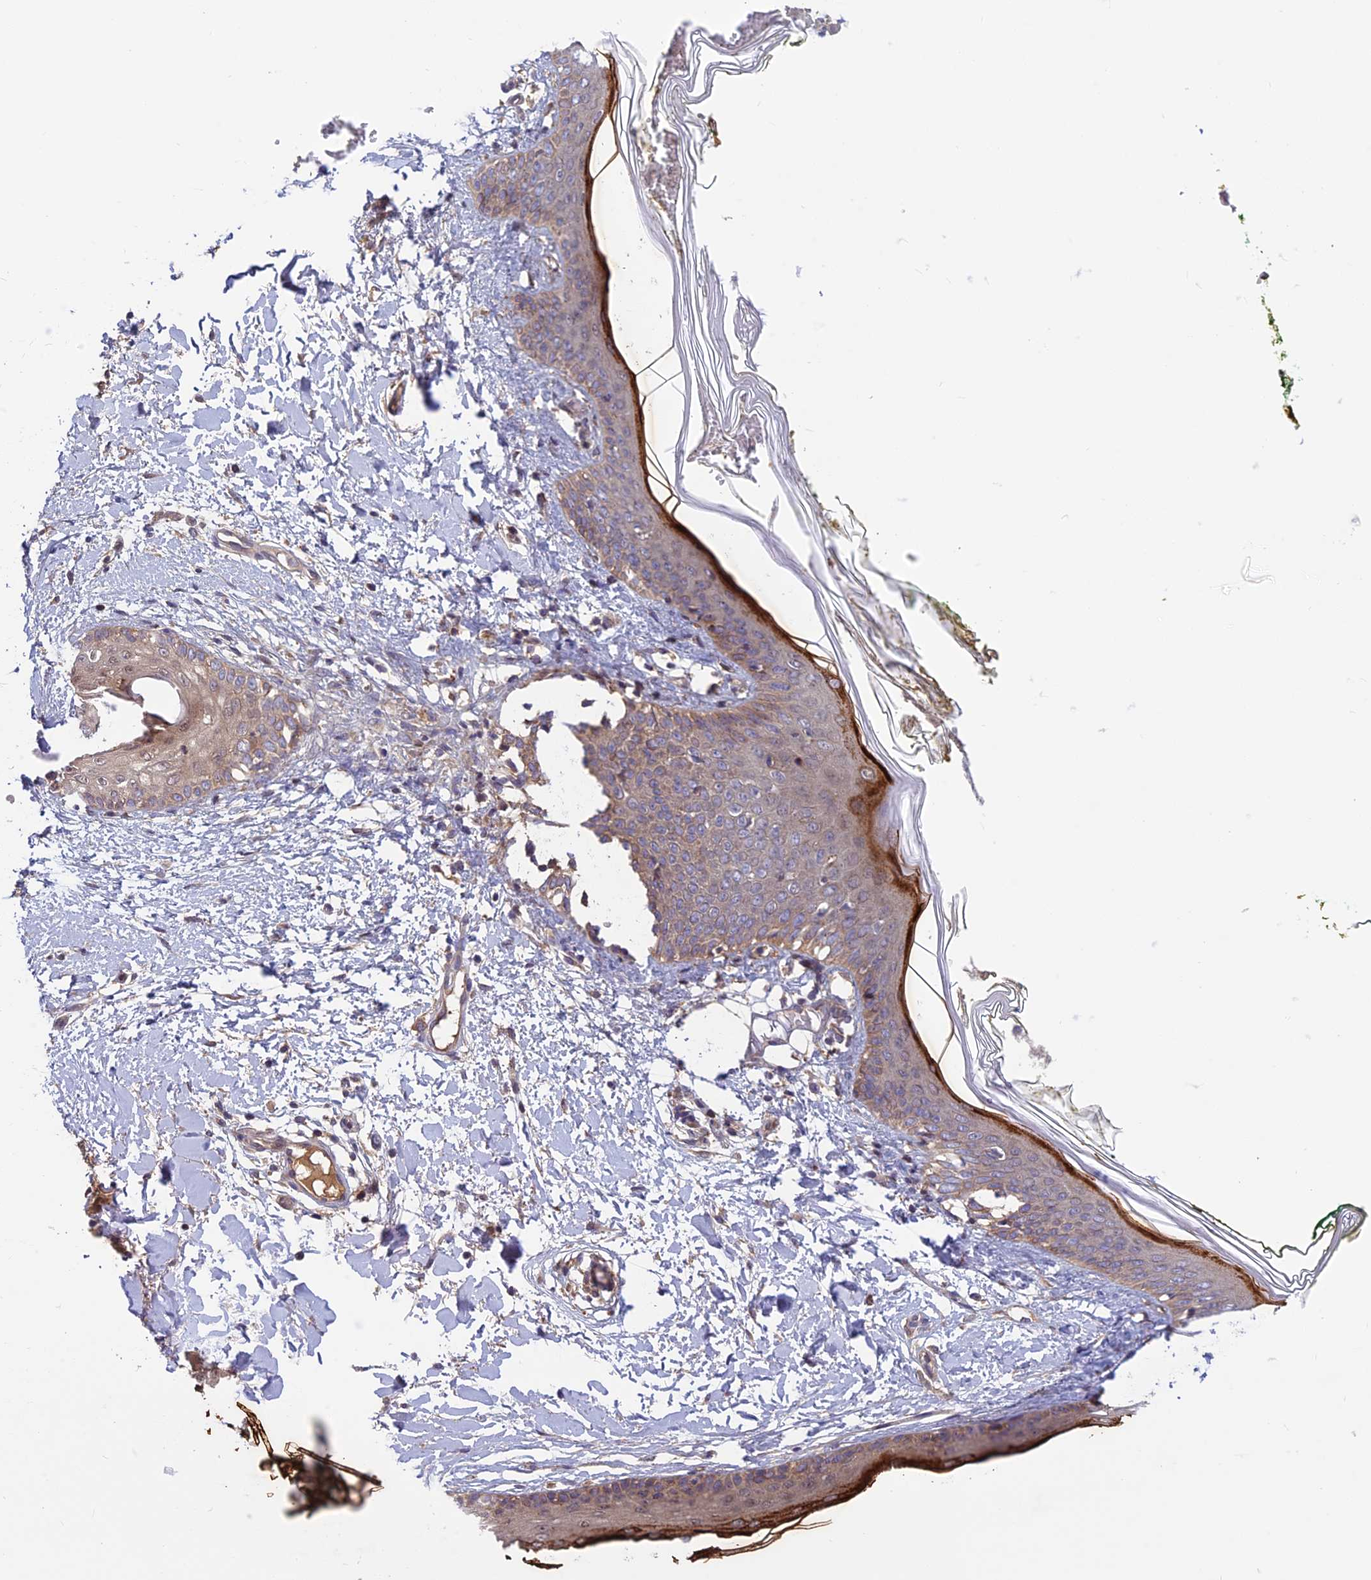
{"staining": {"intensity": "weak", "quantity": ">75%", "location": "cytoplasmic/membranous"}, "tissue": "skin", "cell_type": "Fibroblasts", "image_type": "normal", "snomed": [{"axis": "morphology", "description": "Normal tissue, NOS"}, {"axis": "topography", "description": "Skin"}], "caption": "Protein expression analysis of normal human skin reveals weak cytoplasmic/membranous expression in approximately >75% of fibroblasts.", "gene": "CCDC15", "patient": {"sex": "female", "age": 34}}